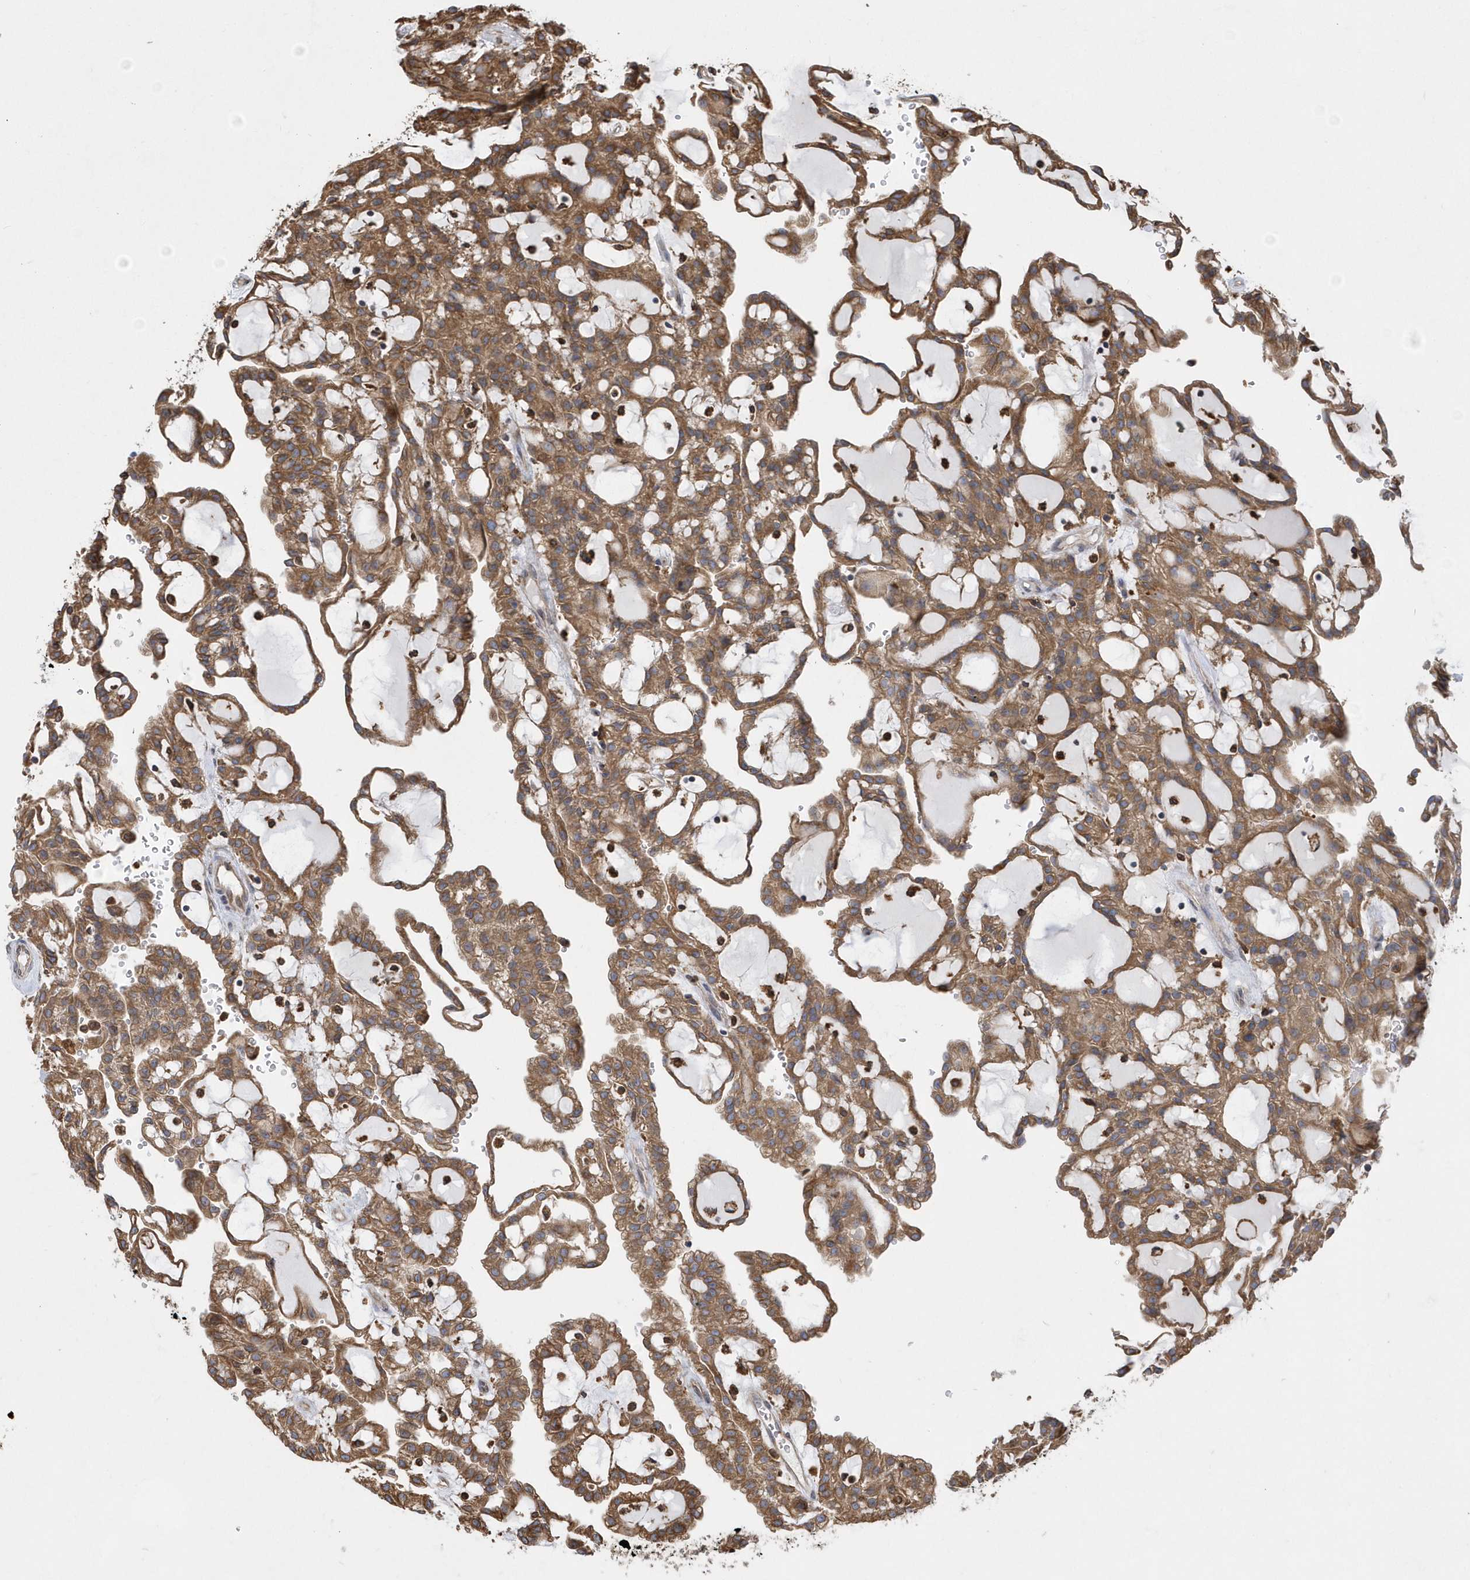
{"staining": {"intensity": "moderate", "quantity": ">75%", "location": "cytoplasmic/membranous"}, "tissue": "renal cancer", "cell_type": "Tumor cells", "image_type": "cancer", "snomed": [{"axis": "morphology", "description": "Adenocarcinoma, NOS"}, {"axis": "topography", "description": "Kidney"}], "caption": "Renal cancer (adenocarcinoma) tissue demonstrates moderate cytoplasmic/membranous positivity in approximately >75% of tumor cells The staining was performed using DAB (3,3'-diaminobenzidine), with brown indicating positive protein expression. Nuclei are stained blue with hematoxylin.", "gene": "VAMP7", "patient": {"sex": "male", "age": 63}}